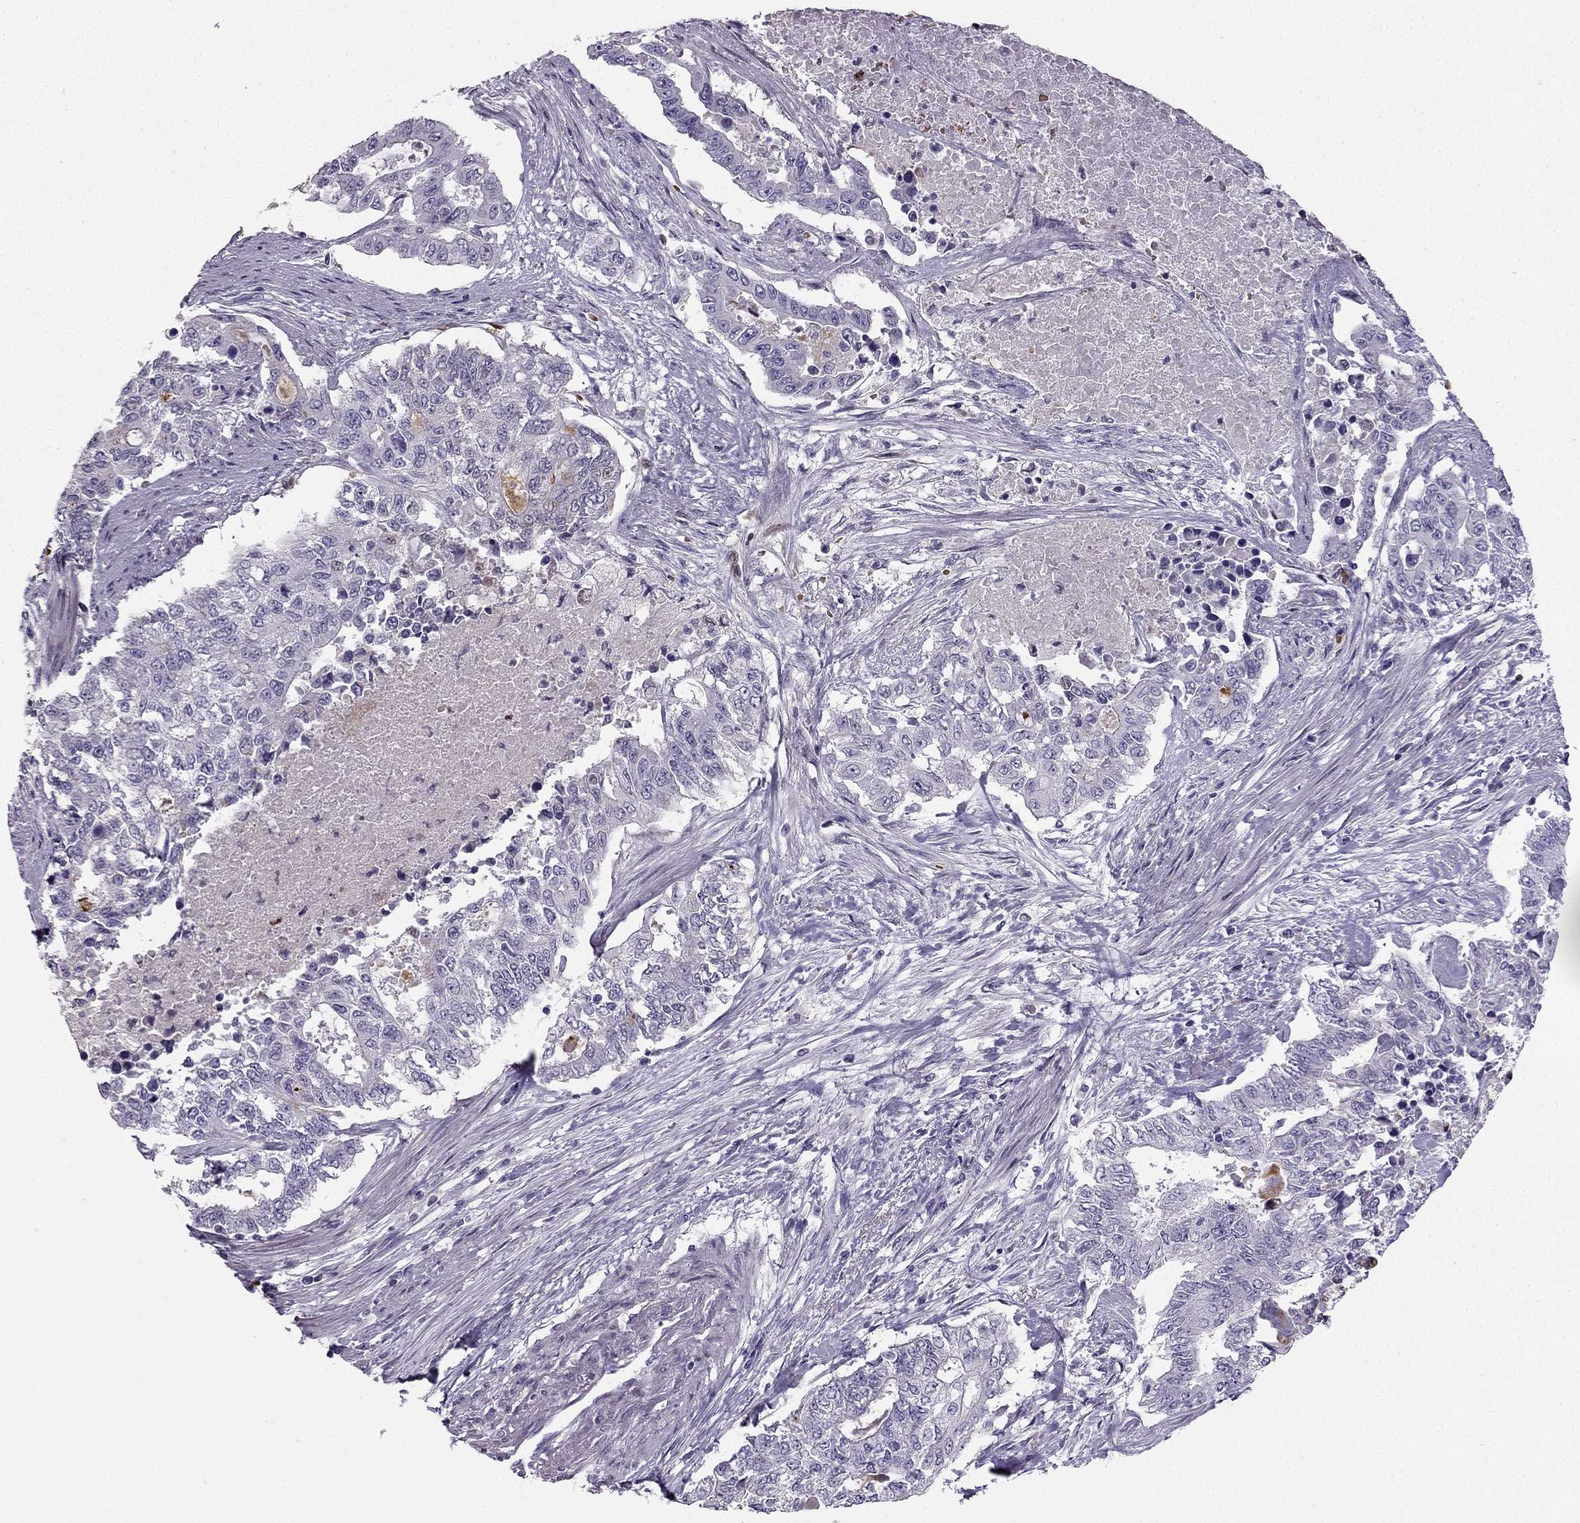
{"staining": {"intensity": "strong", "quantity": "<25%", "location": "cytoplasmic/membranous,nuclear"}, "tissue": "endometrial cancer", "cell_type": "Tumor cells", "image_type": "cancer", "snomed": [{"axis": "morphology", "description": "Adenocarcinoma, NOS"}, {"axis": "topography", "description": "Uterus"}], "caption": "DAB (3,3'-diaminobenzidine) immunohistochemical staining of adenocarcinoma (endometrial) exhibits strong cytoplasmic/membranous and nuclear protein expression in approximately <25% of tumor cells. (DAB IHC with brightfield microscopy, high magnification).", "gene": "RSPH14", "patient": {"sex": "female", "age": 59}}